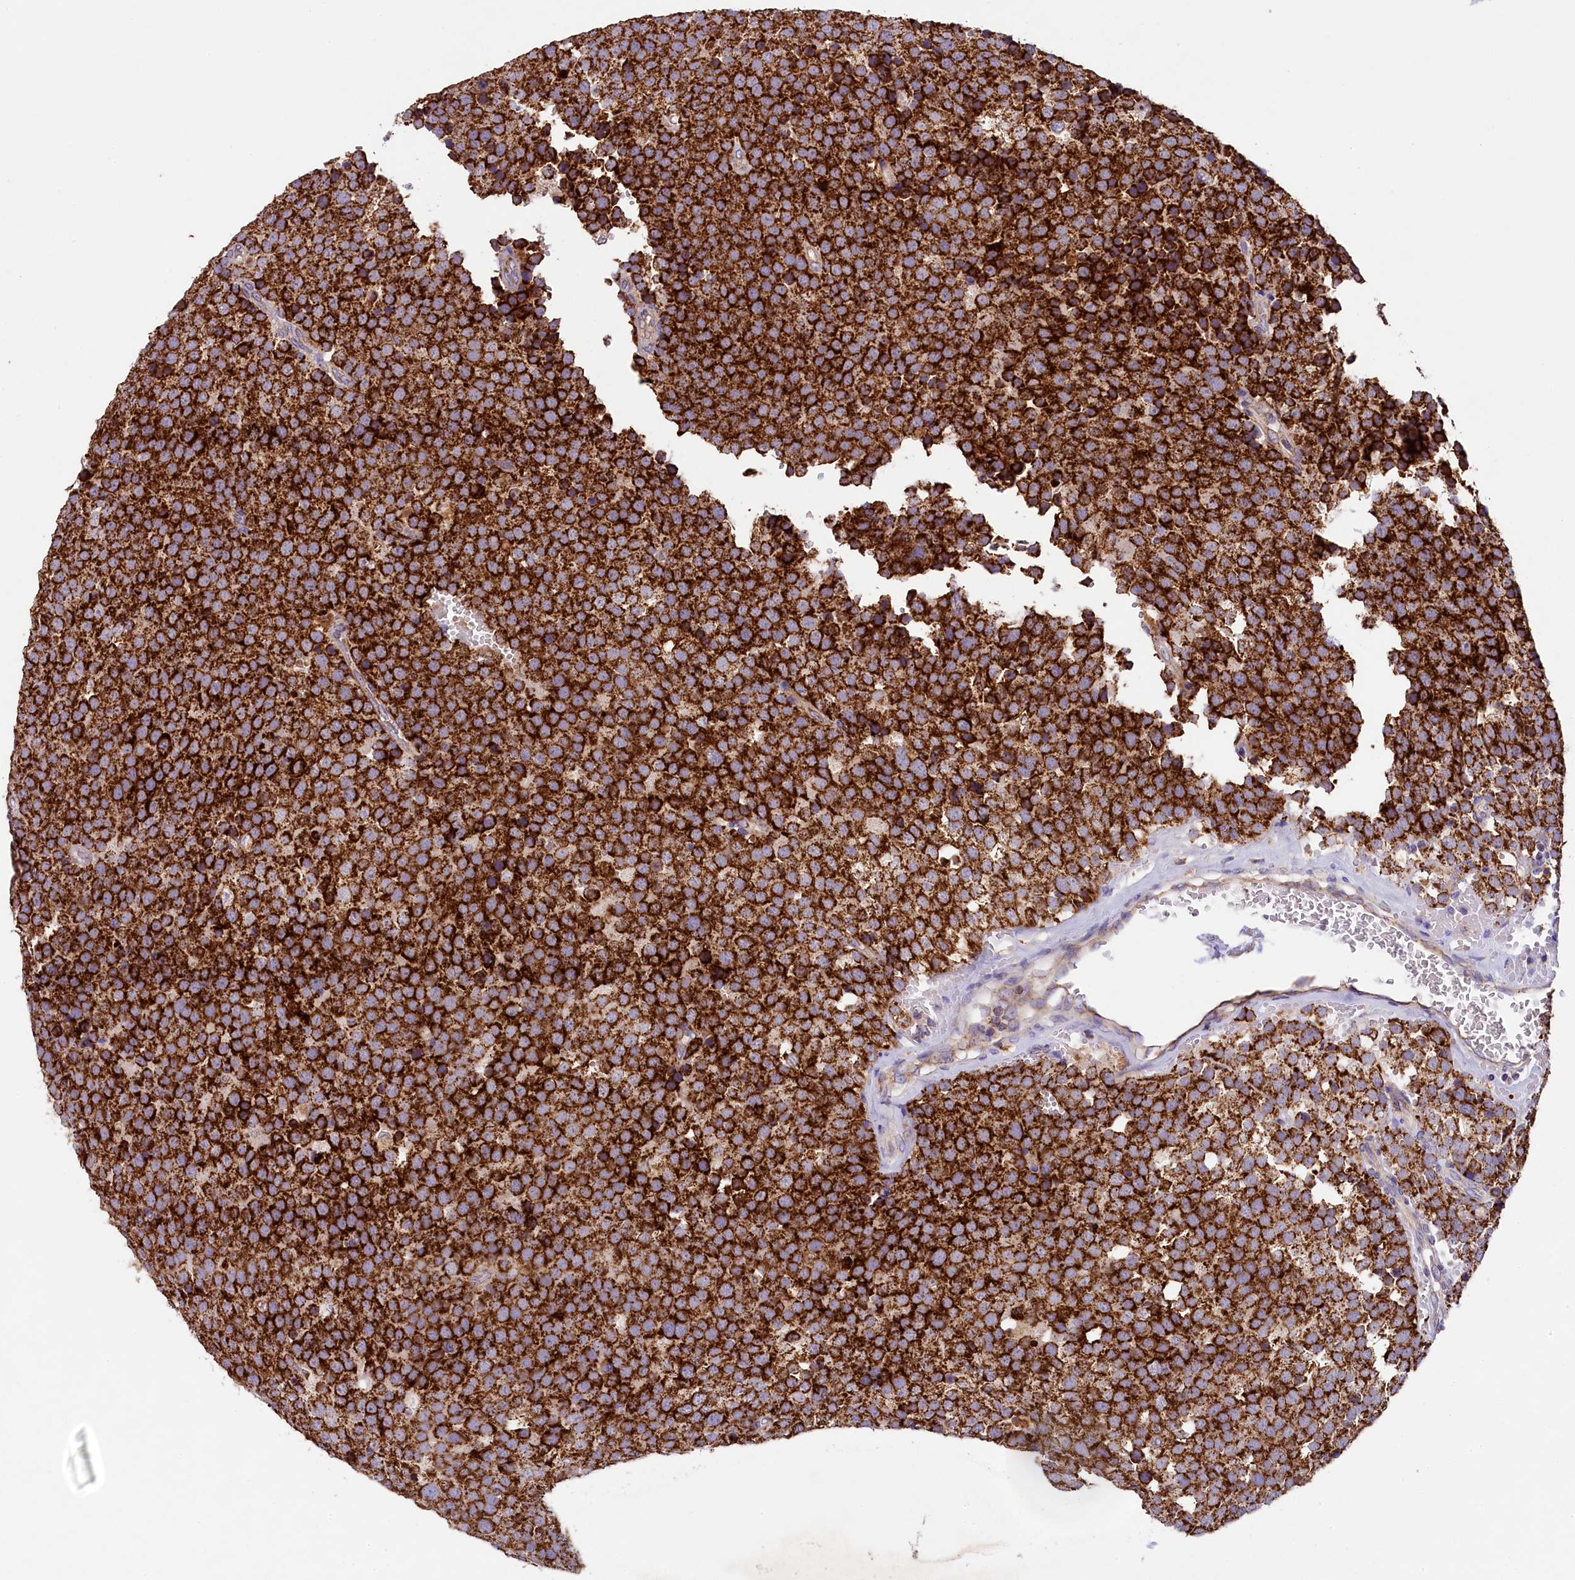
{"staining": {"intensity": "strong", "quantity": ">75%", "location": "cytoplasmic/membranous"}, "tissue": "testis cancer", "cell_type": "Tumor cells", "image_type": "cancer", "snomed": [{"axis": "morphology", "description": "Seminoma, NOS"}, {"axis": "topography", "description": "Testis"}], "caption": "Strong cytoplasmic/membranous expression is appreciated in about >75% of tumor cells in testis cancer (seminoma). (Stains: DAB (3,3'-diaminobenzidine) in brown, nuclei in blue, Microscopy: brightfield microscopy at high magnification).", "gene": "PMPCB", "patient": {"sex": "male", "age": 71}}